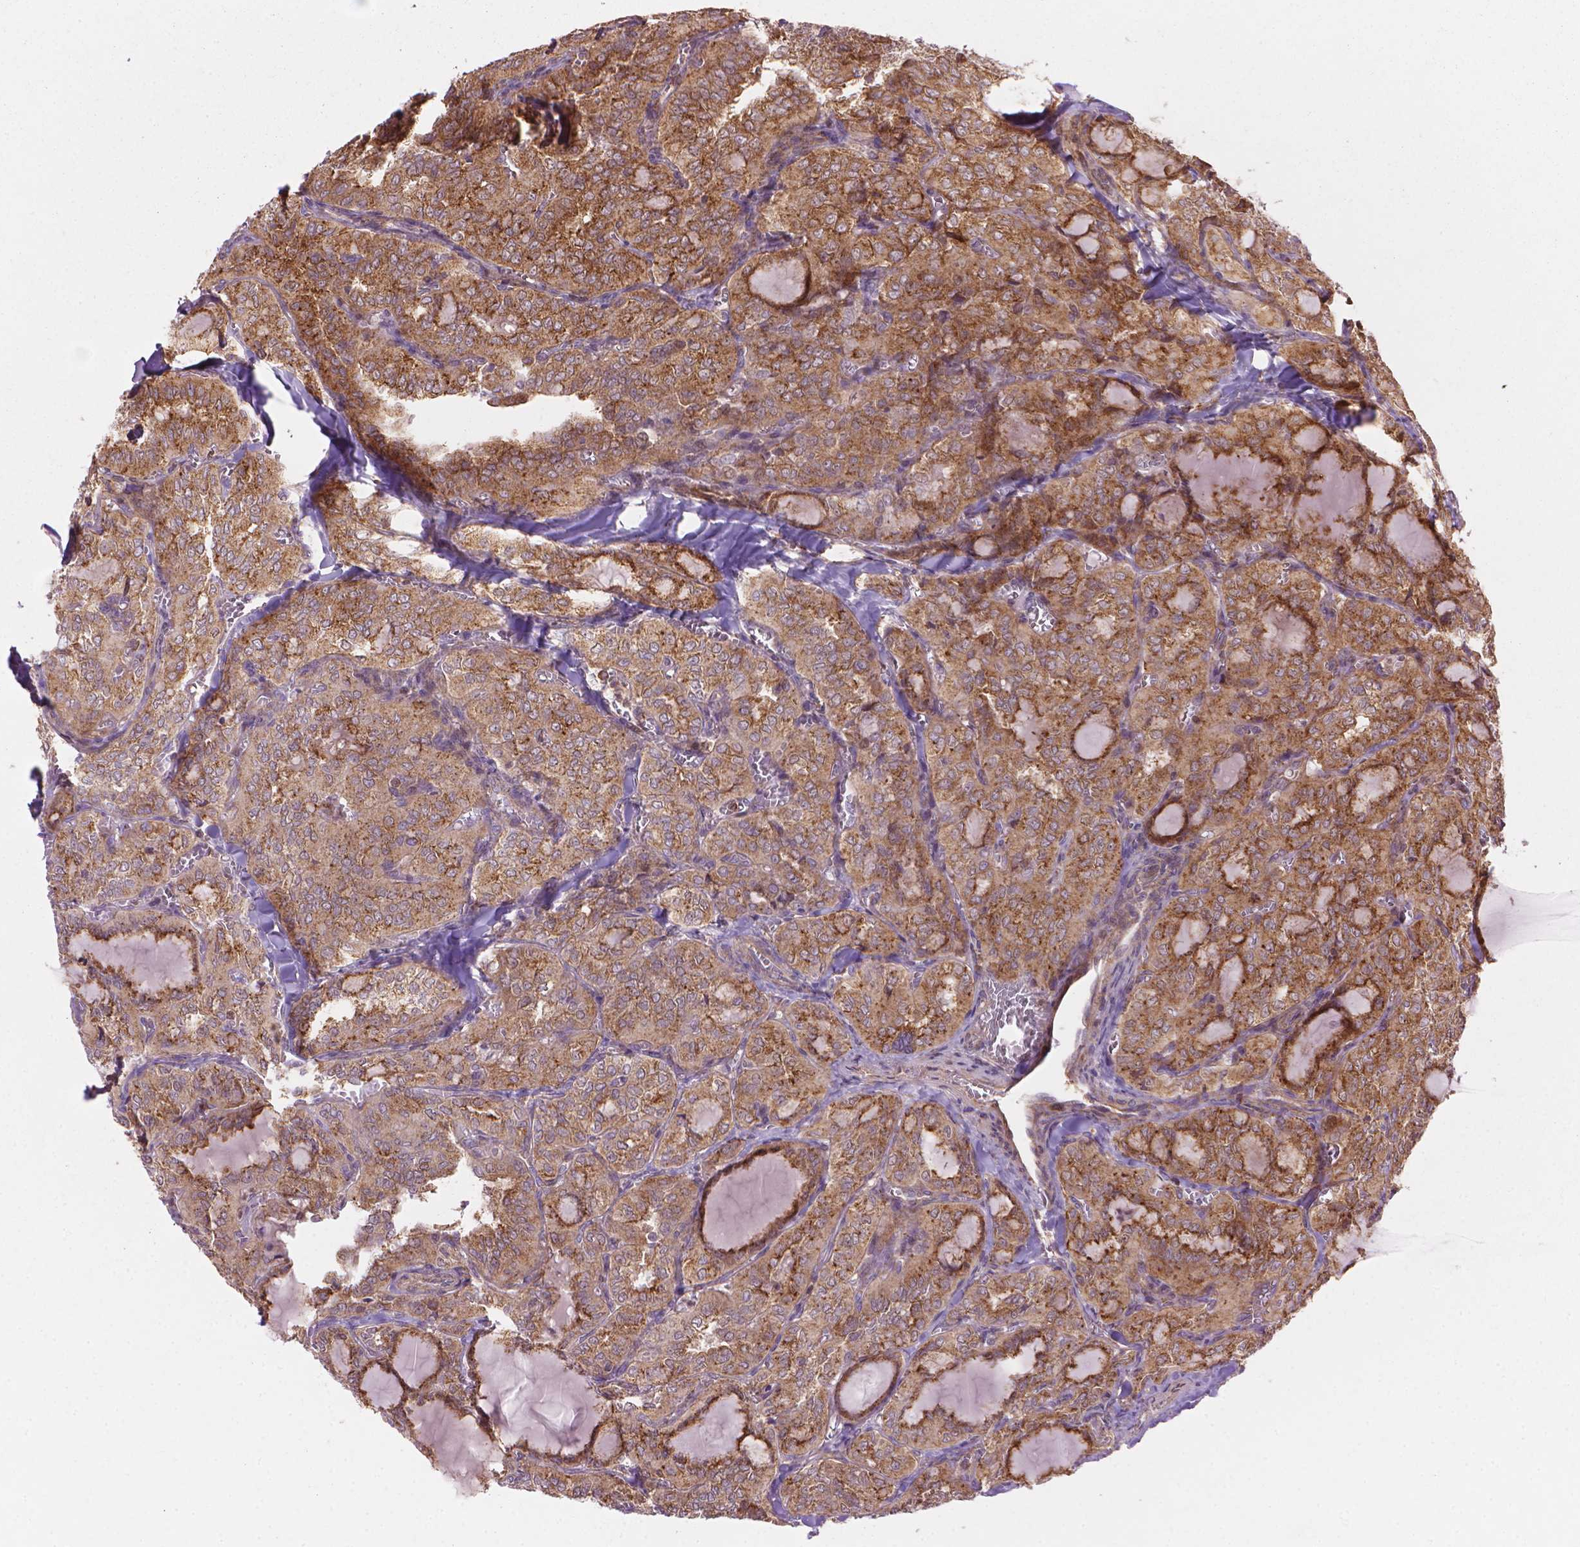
{"staining": {"intensity": "weak", "quantity": ">75%", "location": "cytoplasmic/membranous"}, "tissue": "thyroid cancer", "cell_type": "Tumor cells", "image_type": "cancer", "snomed": [{"axis": "morphology", "description": "Papillary adenocarcinoma, NOS"}, {"axis": "topography", "description": "Thyroid gland"}], "caption": "This is an image of immunohistochemistry staining of thyroid cancer (papillary adenocarcinoma), which shows weak staining in the cytoplasmic/membranous of tumor cells.", "gene": "VARS2", "patient": {"sex": "female", "age": 41}}